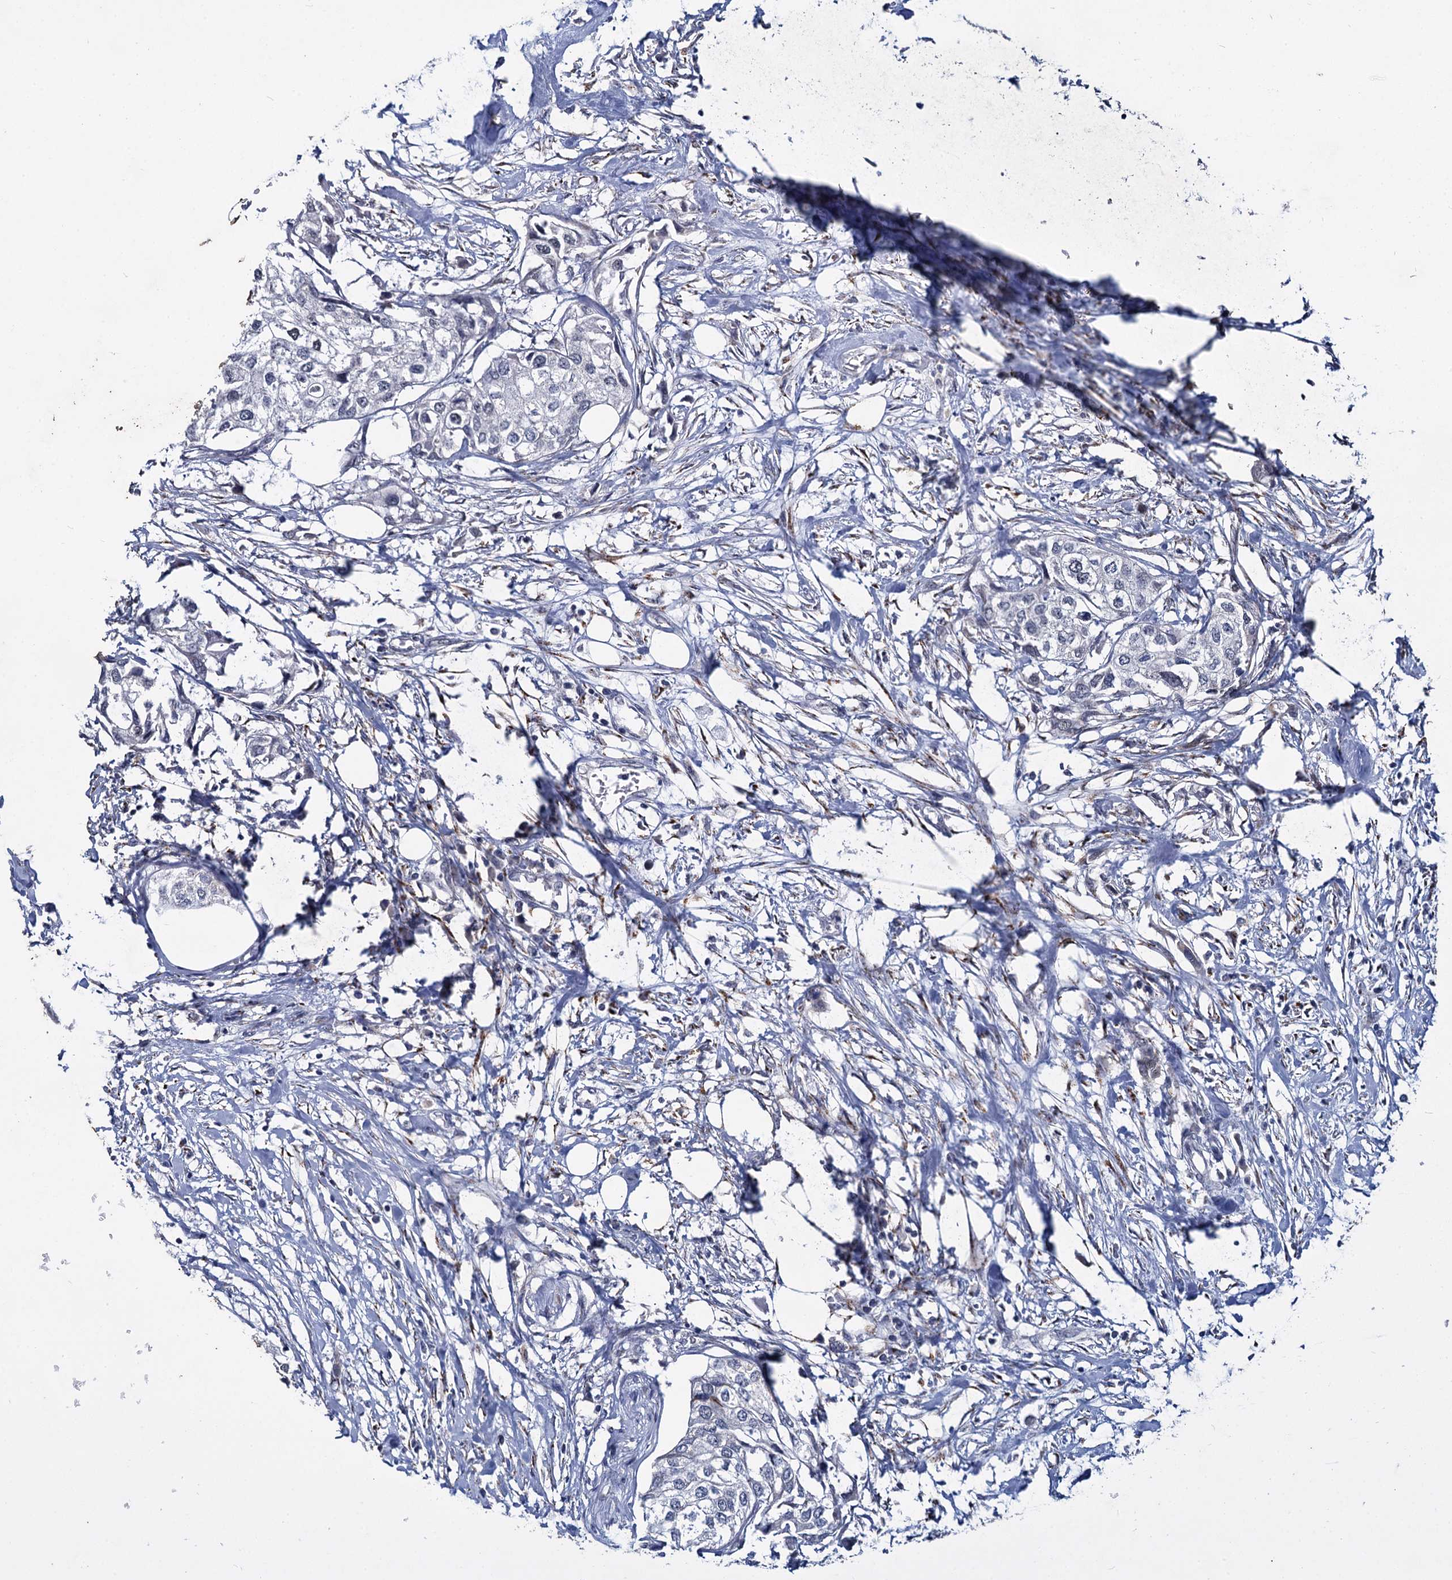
{"staining": {"intensity": "negative", "quantity": "none", "location": "none"}, "tissue": "urothelial cancer", "cell_type": "Tumor cells", "image_type": "cancer", "snomed": [{"axis": "morphology", "description": "Urothelial carcinoma, High grade"}, {"axis": "topography", "description": "Urinary bladder"}], "caption": "Human urothelial cancer stained for a protein using IHC displays no expression in tumor cells.", "gene": "RPUSD4", "patient": {"sex": "male", "age": 64}}